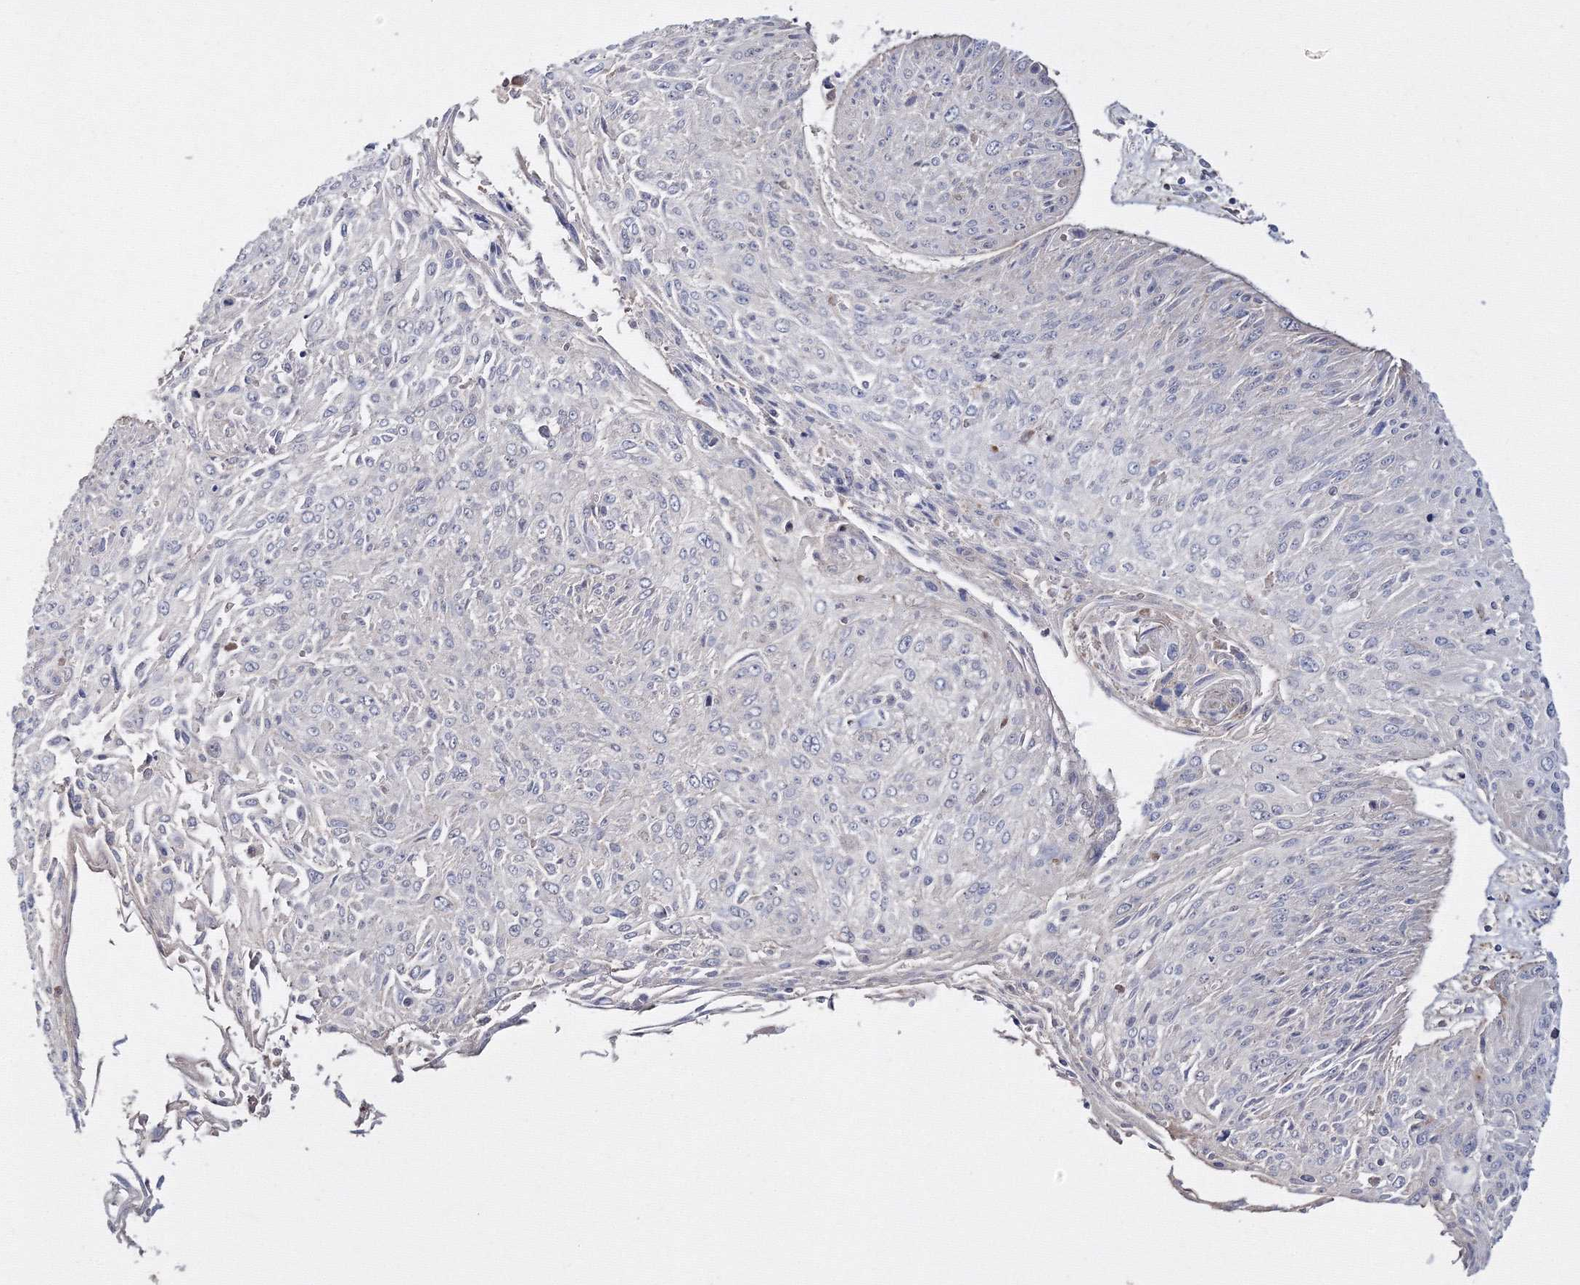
{"staining": {"intensity": "weak", "quantity": "<25%", "location": "cytoplasmic/membranous"}, "tissue": "cervical cancer", "cell_type": "Tumor cells", "image_type": "cancer", "snomed": [{"axis": "morphology", "description": "Squamous cell carcinoma, NOS"}, {"axis": "topography", "description": "Cervix"}], "caption": "DAB immunohistochemical staining of squamous cell carcinoma (cervical) shows no significant staining in tumor cells.", "gene": "DDO", "patient": {"sex": "female", "age": 51}}